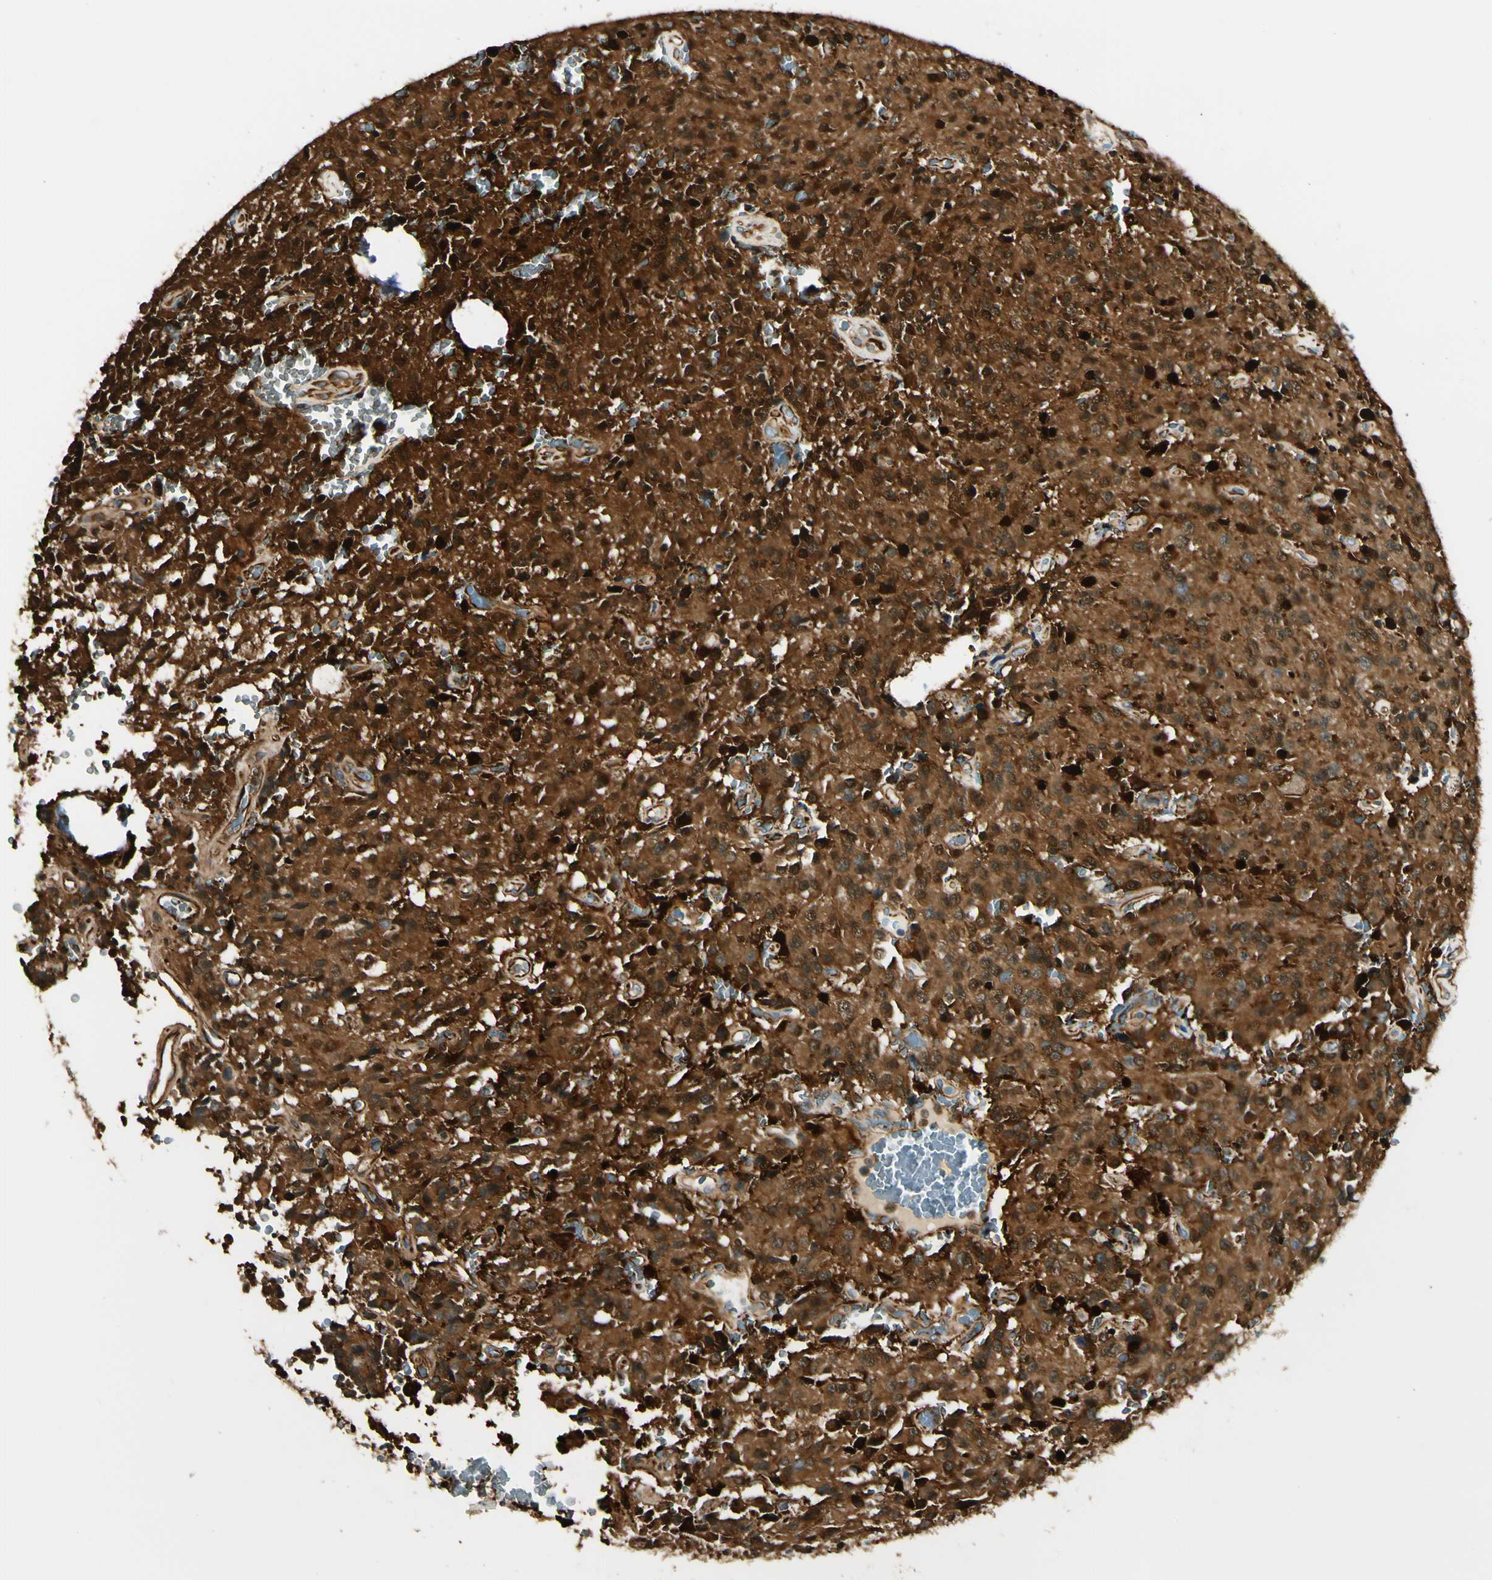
{"staining": {"intensity": "strong", "quantity": "25%-75%", "location": "nuclear"}, "tissue": "glioma", "cell_type": "Tumor cells", "image_type": "cancer", "snomed": [{"axis": "morphology", "description": "Glioma, malignant, Low grade"}, {"axis": "topography", "description": "Brain"}], "caption": "The micrograph reveals staining of glioma, revealing strong nuclear protein expression (brown color) within tumor cells.", "gene": "FTH1", "patient": {"sex": "male", "age": 58}}